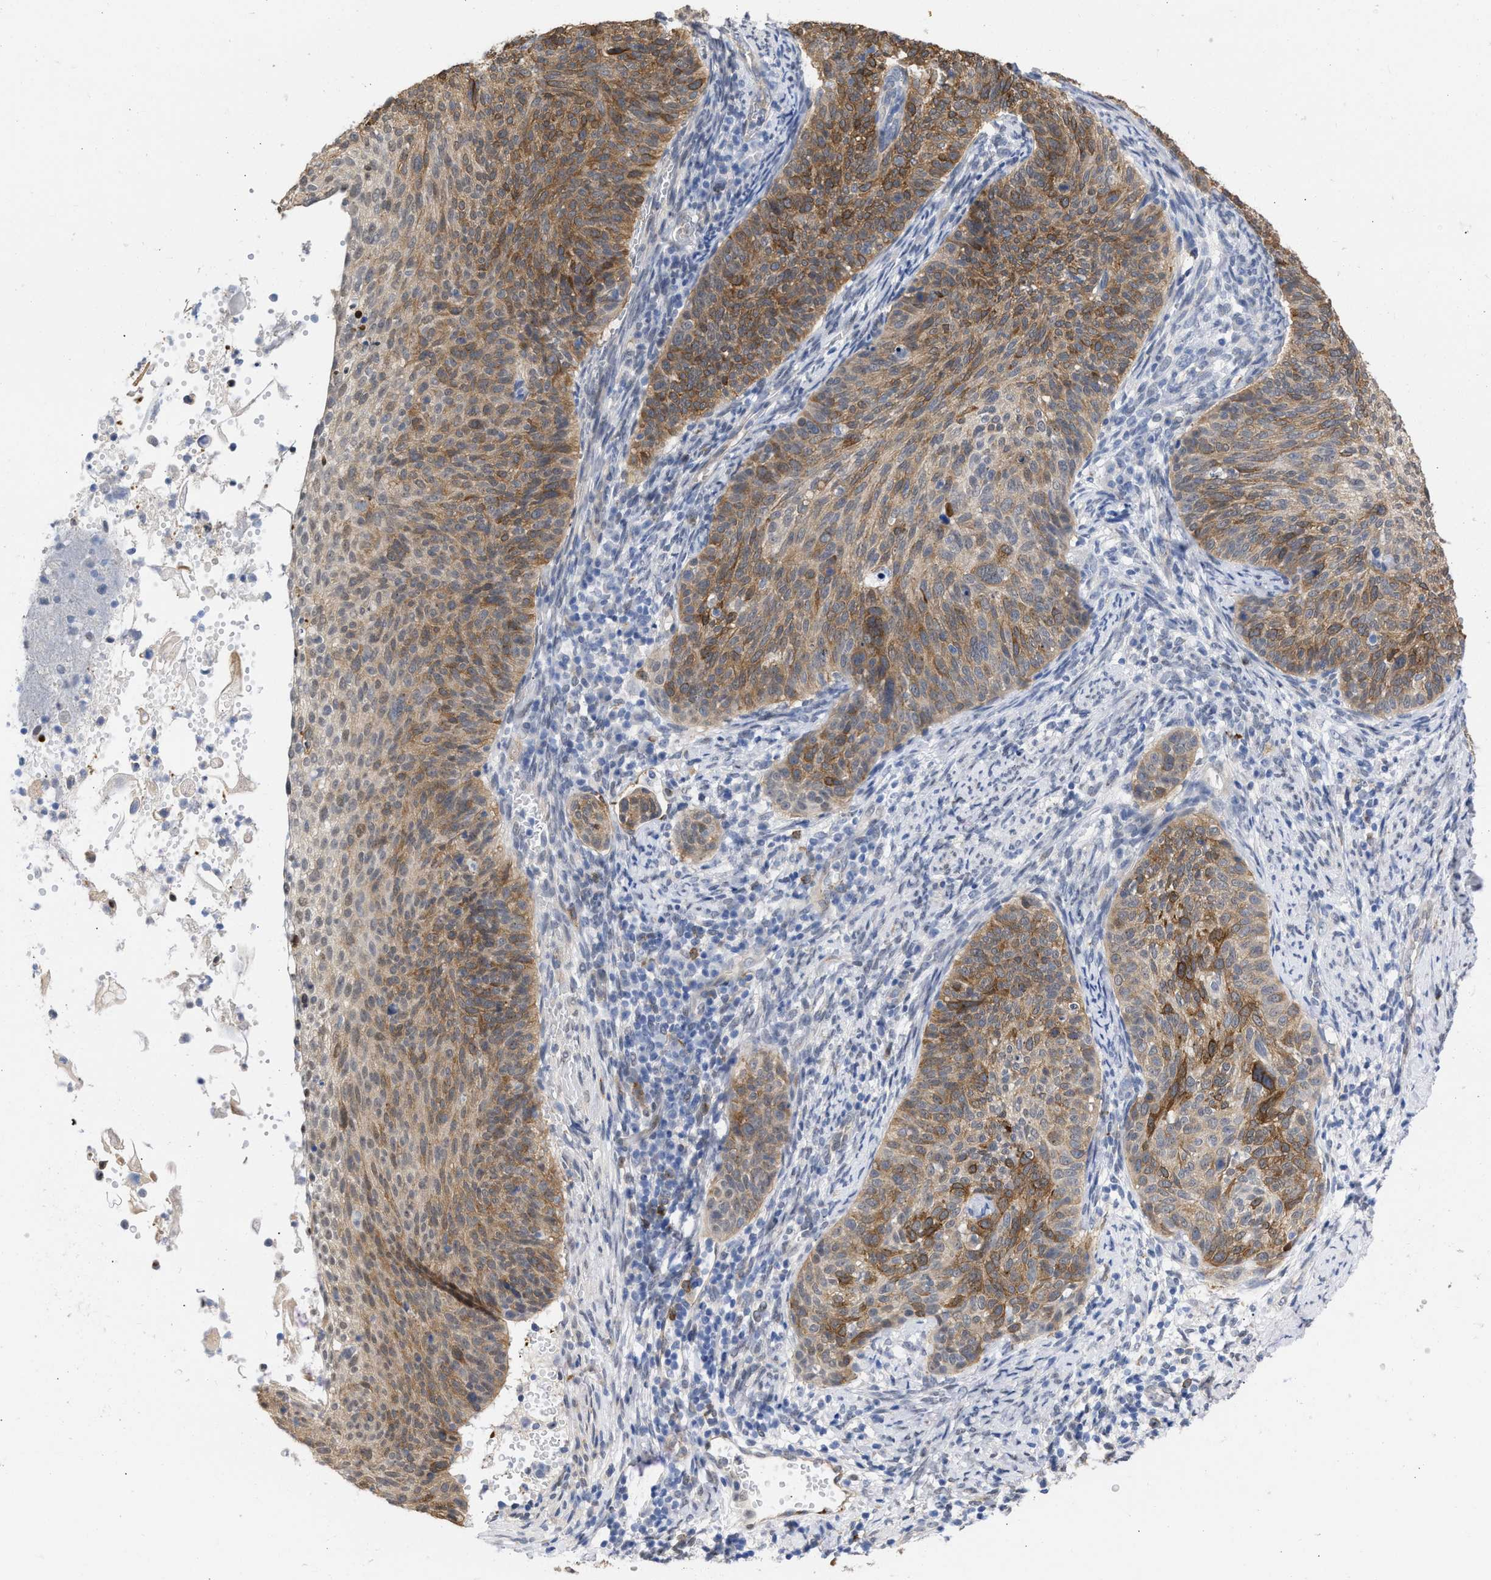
{"staining": {"intensity": "moderate", "quantity": ">75%", "location": "cytoplasmic/membranous"}, "tissue": "cervical cancer", "cell_type": "Tumor cells", "image_type": "cancer", "snomed": [{"axis": "morphology", "description": "Squamous cell carcinoma, NOS"}, {"axis": "topography", "description": "Cervix"}], "caption": "A histopathology image of squamous cell carcinoma (cervical) stained for a protein reveals moderate cytoplasmic/membranous brown staining in tumor cells.", "gene": "THRA", "patient": {"sex": "female", "age": 70}}